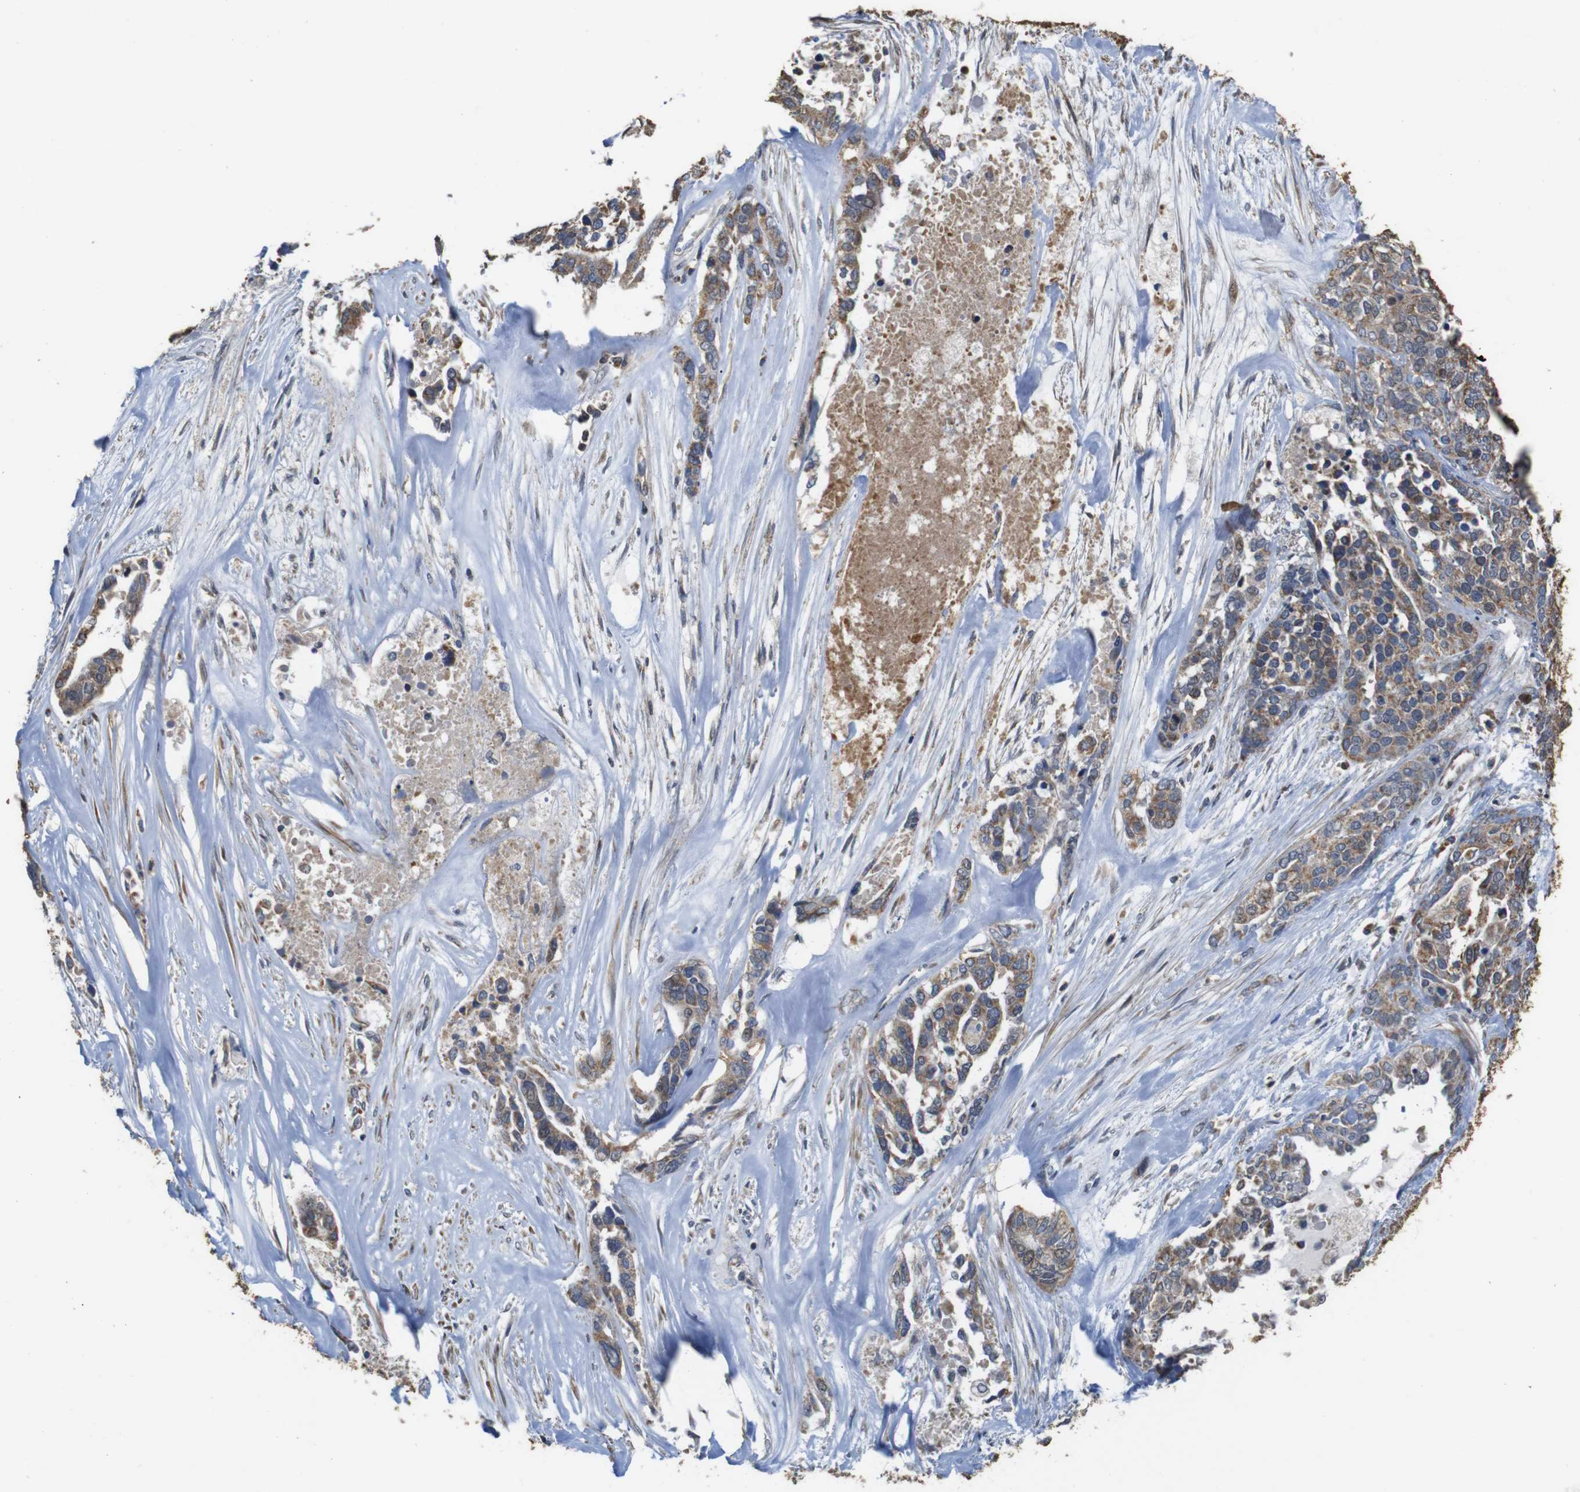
{"staining": {"intensity": "weak", "quantity": ">75%", "location": "cytoplasmic/membranous"}, "tissue": "ovarian cancer", "cell_type": "Tumor cells", "image_type": "cancer", "snomed": [{"axis": "morphology", "description": "Cystadenocarcinoma, serous, NOS"}, {"axis": "topography", "description": "Ovary"}], "caption": "Human ovarian cancer (serous cystadenocarcinoma) stained with a protein marker exhibits weak staining in tumor cells.", "gene": "SNN", "patient": {"sex": "female", "age": 44}}